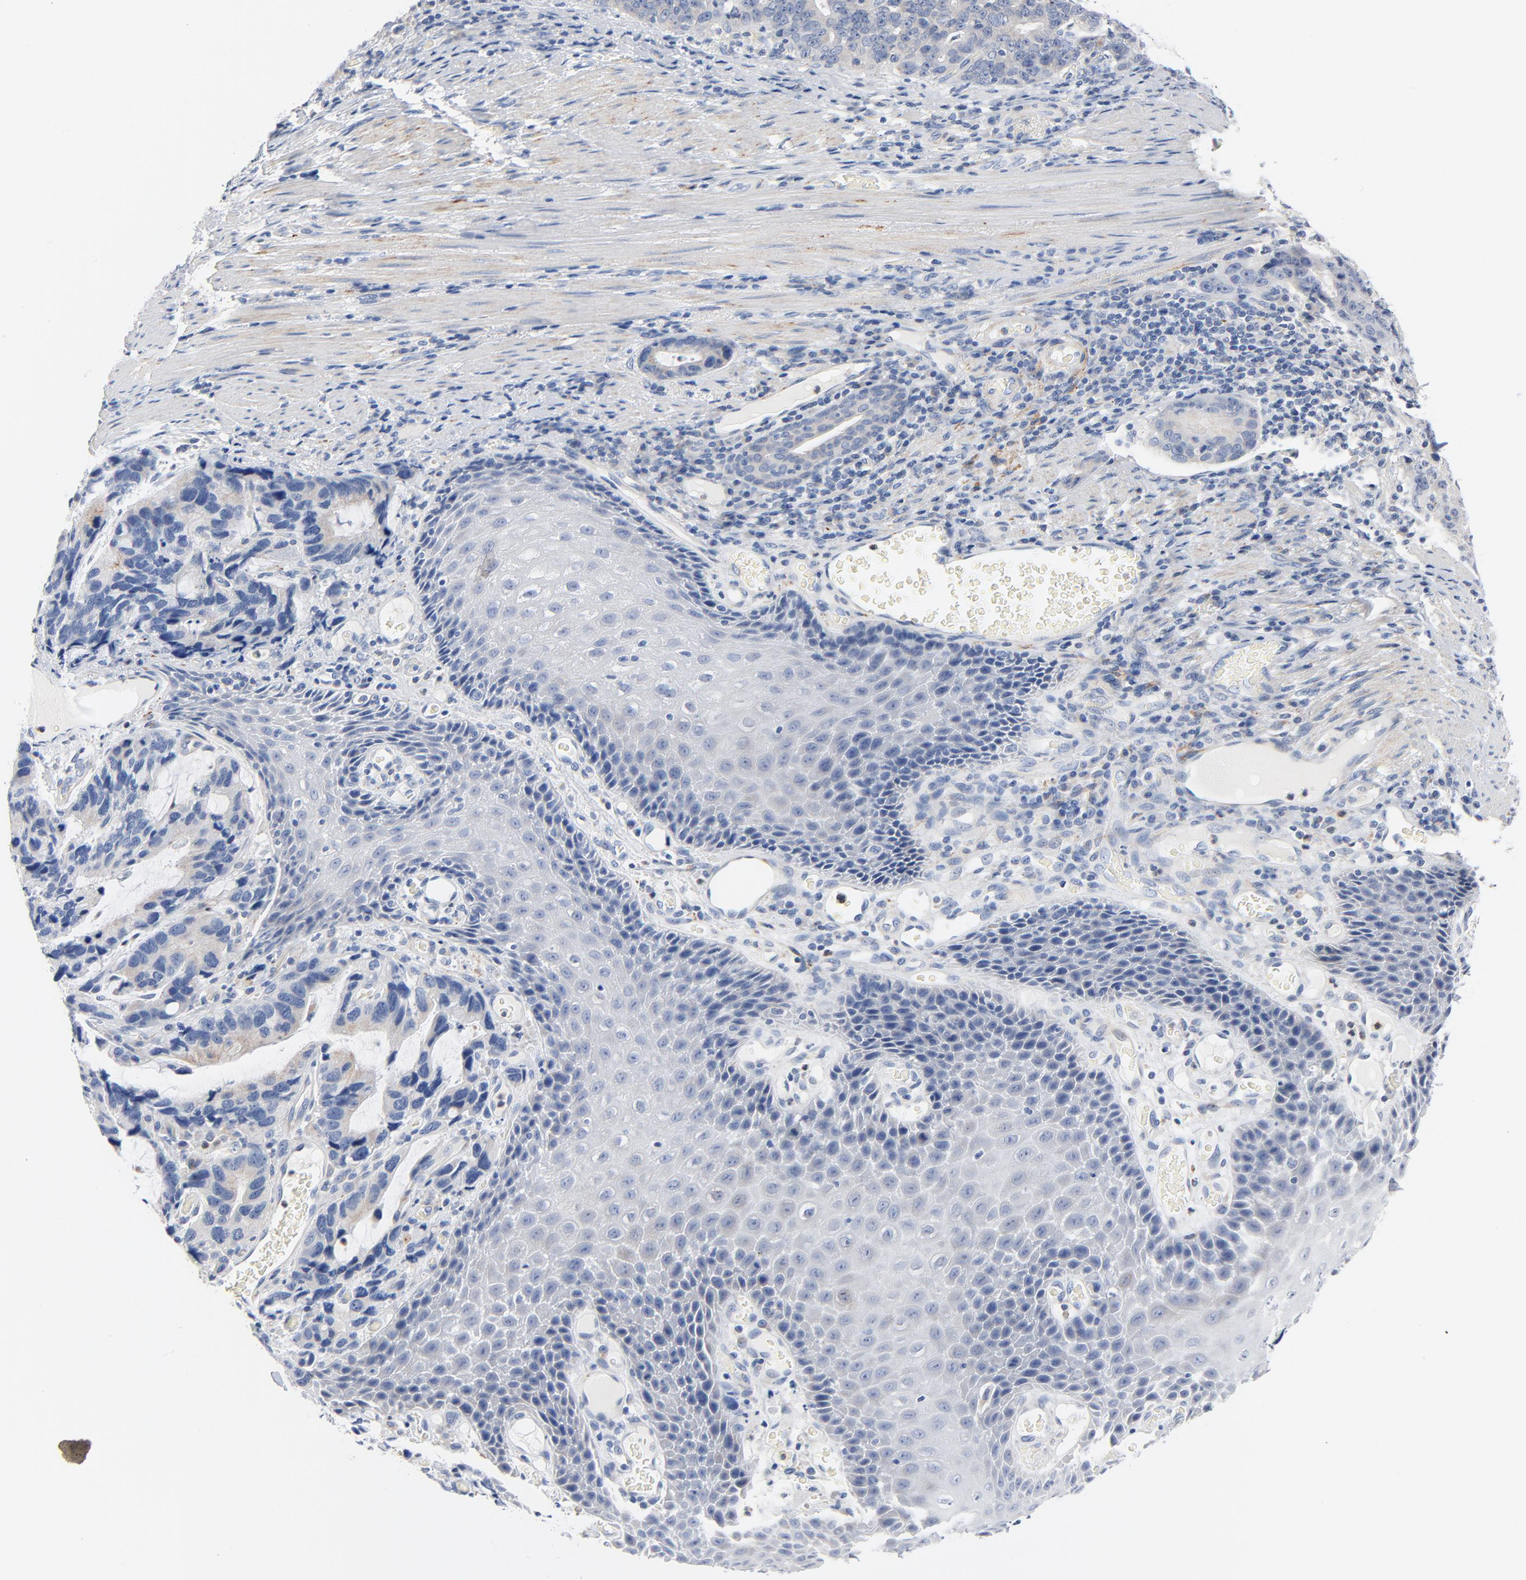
{"staining": {"intensity": "negative", "quantity": "none", "location": "none"}, "tissue": "stomach cancer", "cell_type": "Tumor cells", "image_type": "cancer", "snomed": [{"axis": "morphology", "description": "Adenocarcinoma, NOS"}, {"axis": "topography", "description": "Esophagus"}, {"axis": "topography", "description": "Stomach"}], "caption": "The image shows no staining of tumor cells in adenocarcinoma (stomach). The staining was performed using DAB to visualize the protein expression in brown, while the nuclei were stained in blue with hematoxylin (Magnification: 20x).", "gene": "IFT43", "patient": {"sex": "male", "age": 74}}